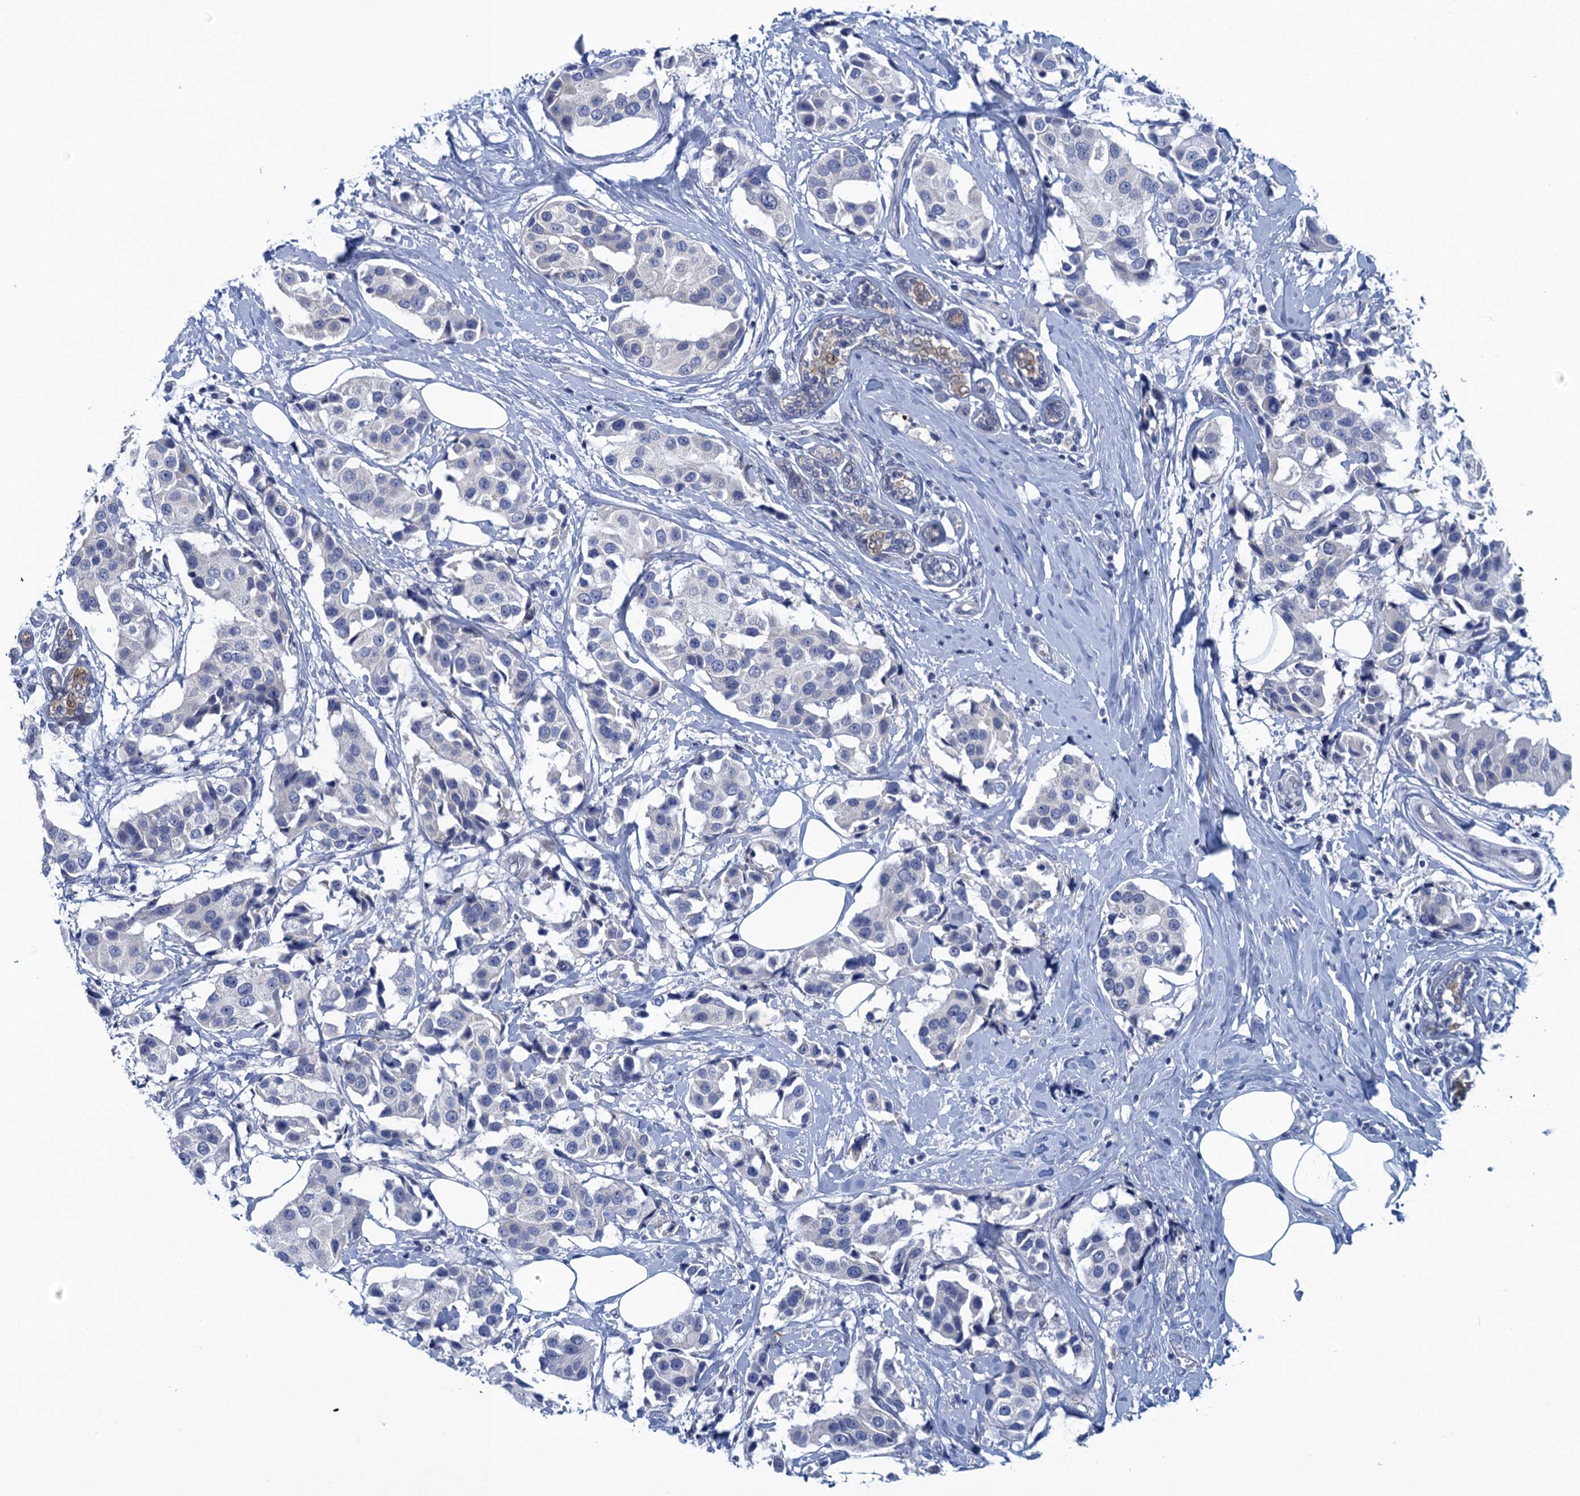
{"staining": {"intensity": "negative", "quantity": "none", "location": "none"}, "tissue": "breast cancer", "cell_type": "Tumor cells", "image_type": "cancer", "snomed": [{"axis": "morphology", "description": "Normal tissue, NOS"}, {"axis": "morphology", "description": "Duct carcinoma"}, {"axis": "topography", "description": "Breast"}], "caption": "Immunohistochemistry (IHC) photomicrograph of neoplastic tissue: human breast cancer (infiltrating ductal carcinoma) stained with DAB (3,3'-diaminobenzidine) demonstrates no significant protein expression in tumor cells.", "gene": "SCEL", "patient": {"sex": "female", "age": 39}}